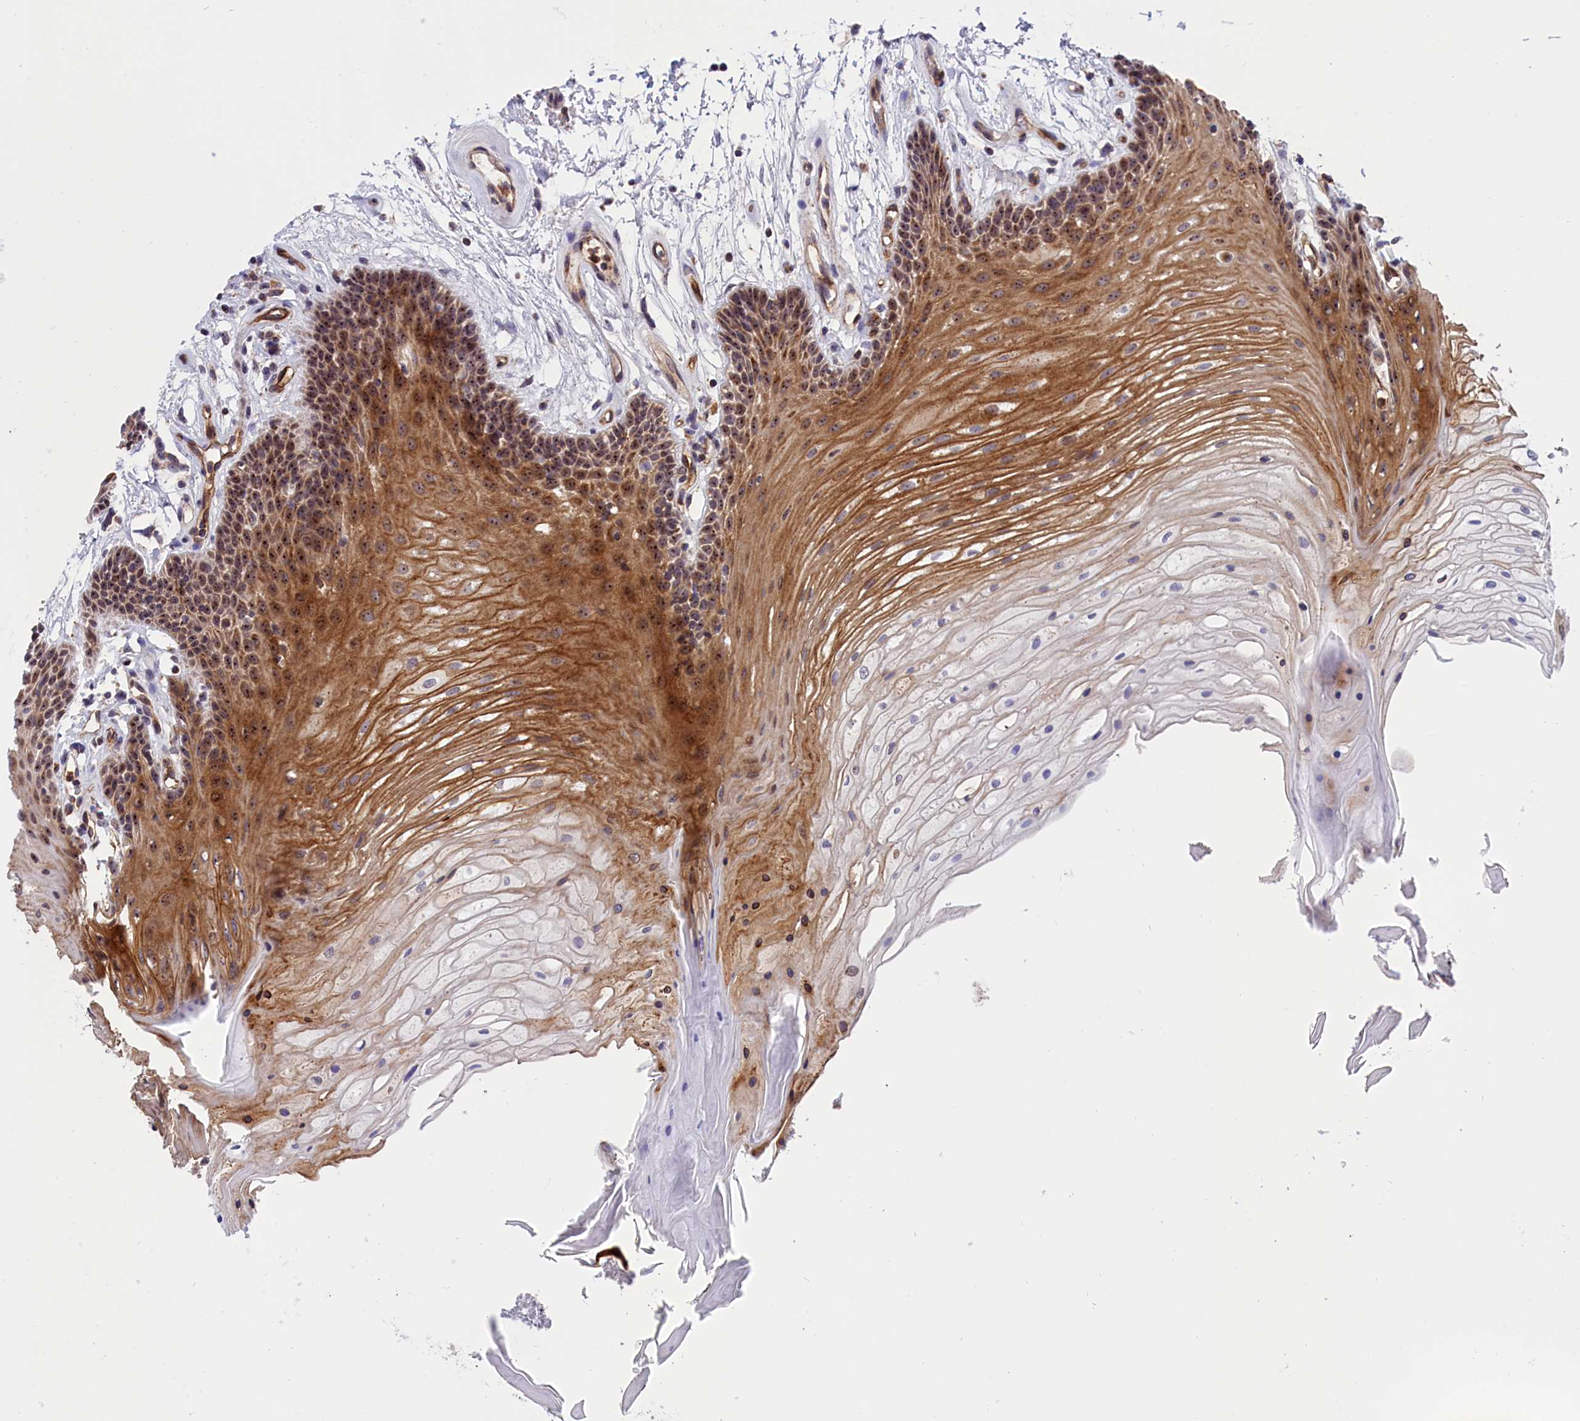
{"staining": {"intensity": "moderate", "quantity": ">75%", "location": "cytoplasmic/membranous,nuclear"}, "tissue": "oral mucosa", "cell_type": "Squamous epithelial cells", "image_type": "normal", "snomed": [{"axis": "morphology", "description": "Normal tissue, NOS"}, {"axis": "topography", "description": "Oral tissue"}], "caption": "Moderate cytoplasmic/membranous,nuclear staining is identified in about >75% of squamous epithelial cells in unremarkable oral mucosa.", "gene": "MPND", "patient": {"sex": "female", "age": 80}}